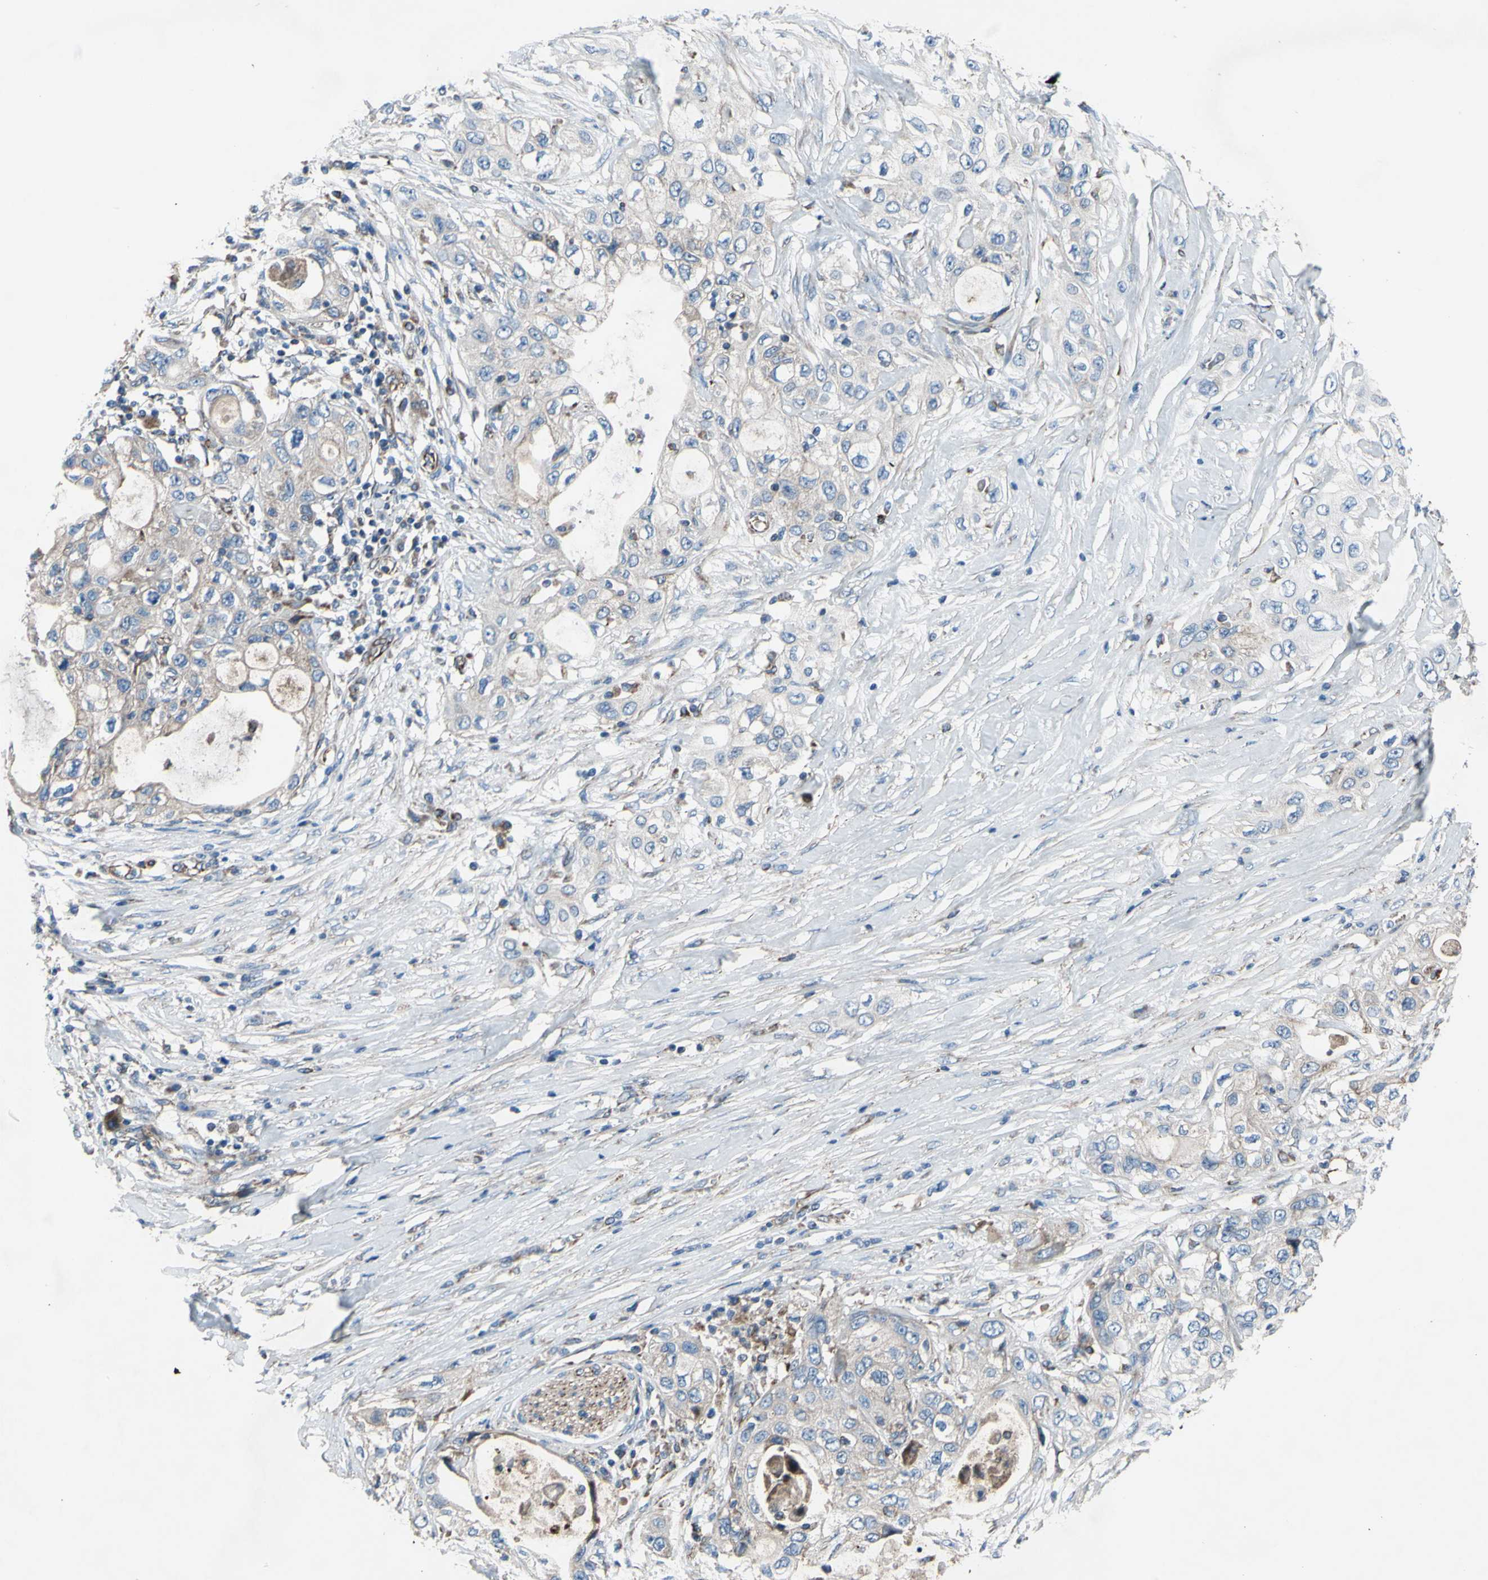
{"staining": {"intensity": "weak", "quantity": "25%-75%", "location": "cytoplasmic/membranous"}, "tissue": "pancreatic cancer", "cell_type": "Tumor cells", "image_type": "cancer", "snomed": [{"axis": "morphology", "description": "Adenocarcinoma, NOS"}, {"axis": "topography", "description": "Pancreas"}], "caption": "Approximately 25%-75% of tumor cells in human pancreatic cancer exhibit weak cytoplasmic/membranous protein positivity as visualized by brown immunohistochemical staining.", "gene": "EMC7", "patient": {"sex": "female", "age": 70}}